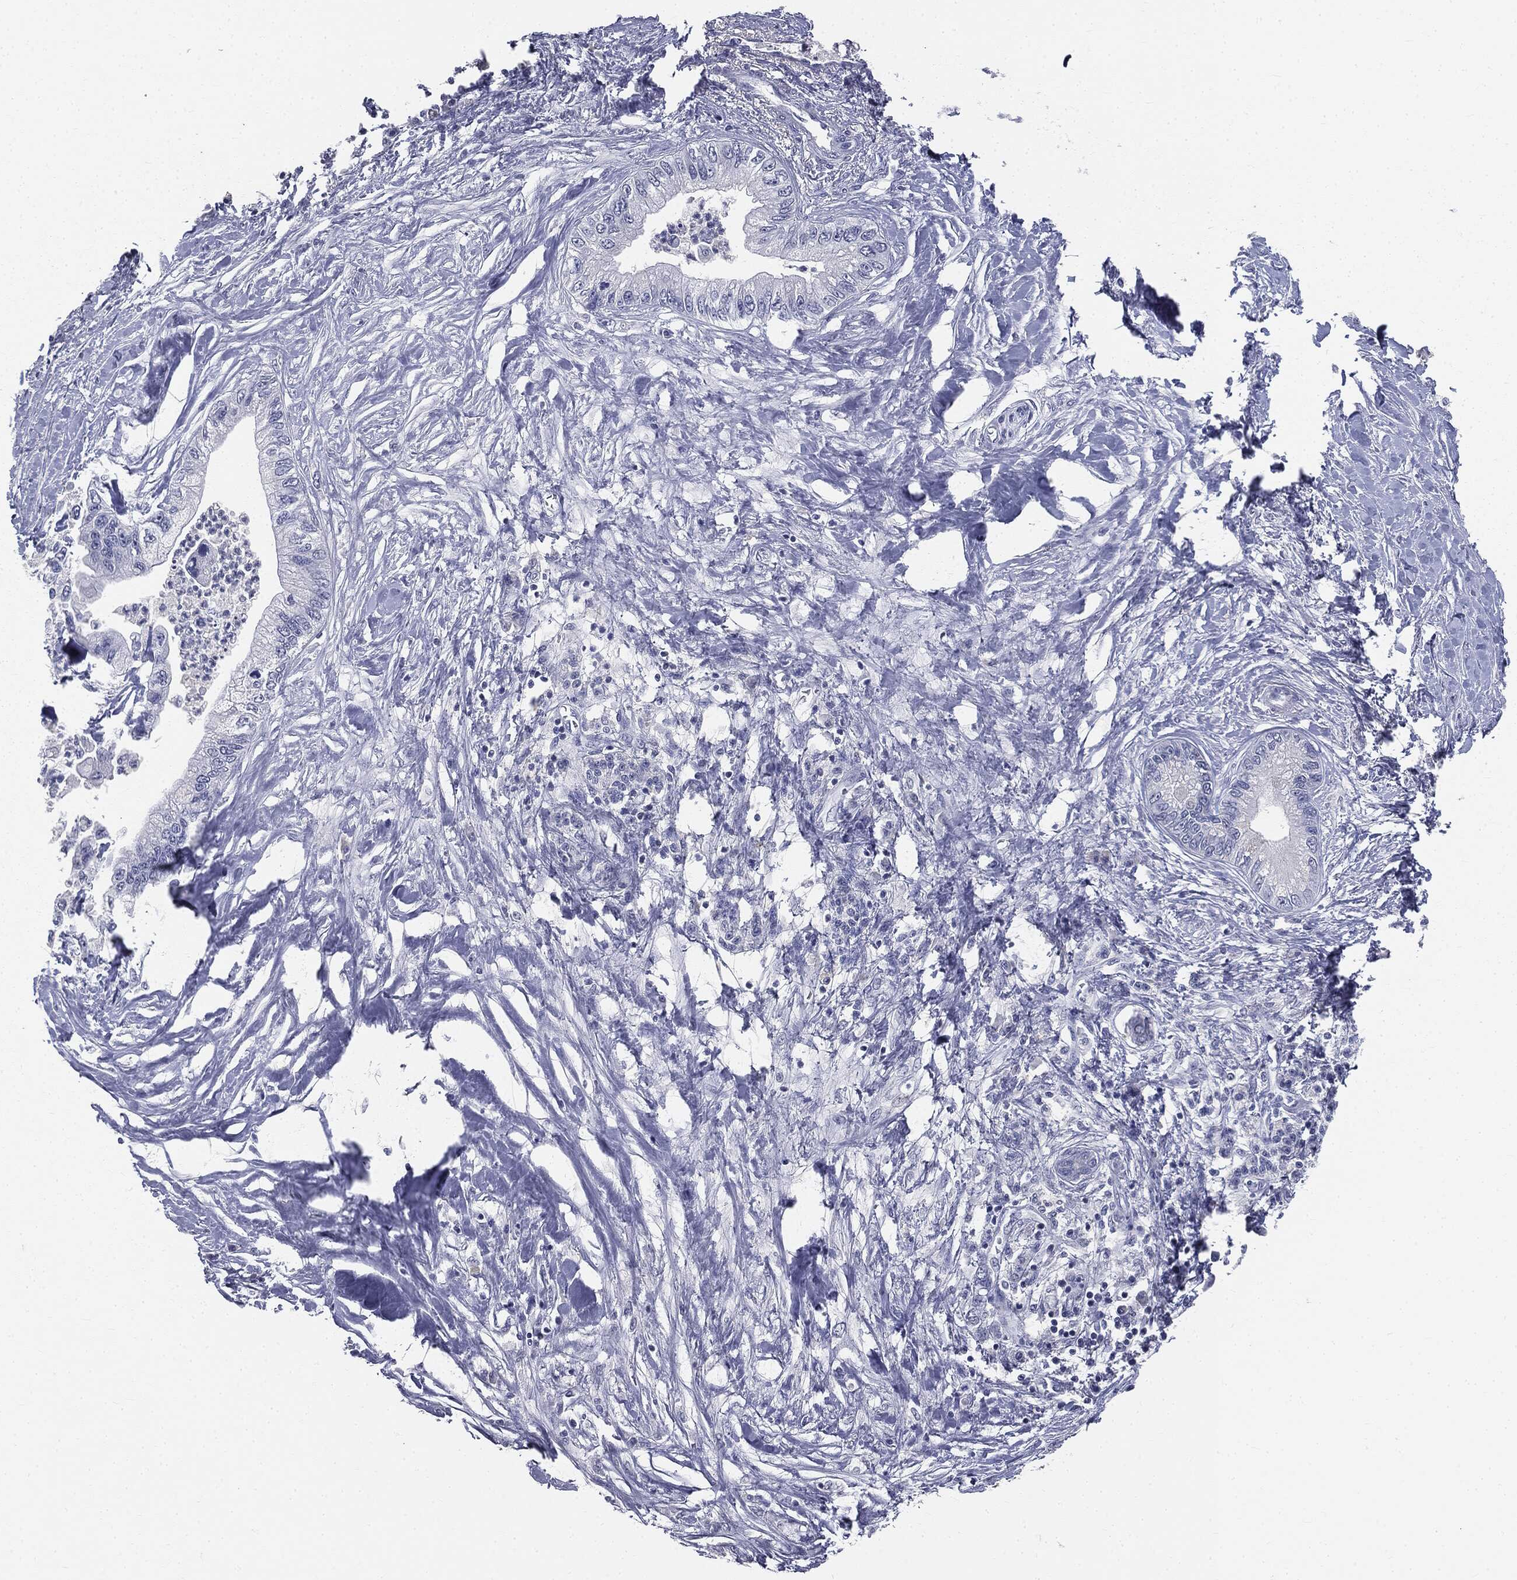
{"staining": {"intensity": "negative", "quantity": "none", "location": "none"}, "tissue": "pancreatic cancer", "cell_type": "Tumor cells", "image_type": "cancer", "snomed": [{"axis": "morphology", "description": "Adenocarcinoma, NOS"}, {"axis": "topography", "description": "Pancreas"}], "caption": "This is a histopathology image of IHC staining of pancreatic cancer (adenocarcinoma), which shows no expression in tumor cells.", "gene": "AFP", "patient": {"sex": "male", "age": 61}}